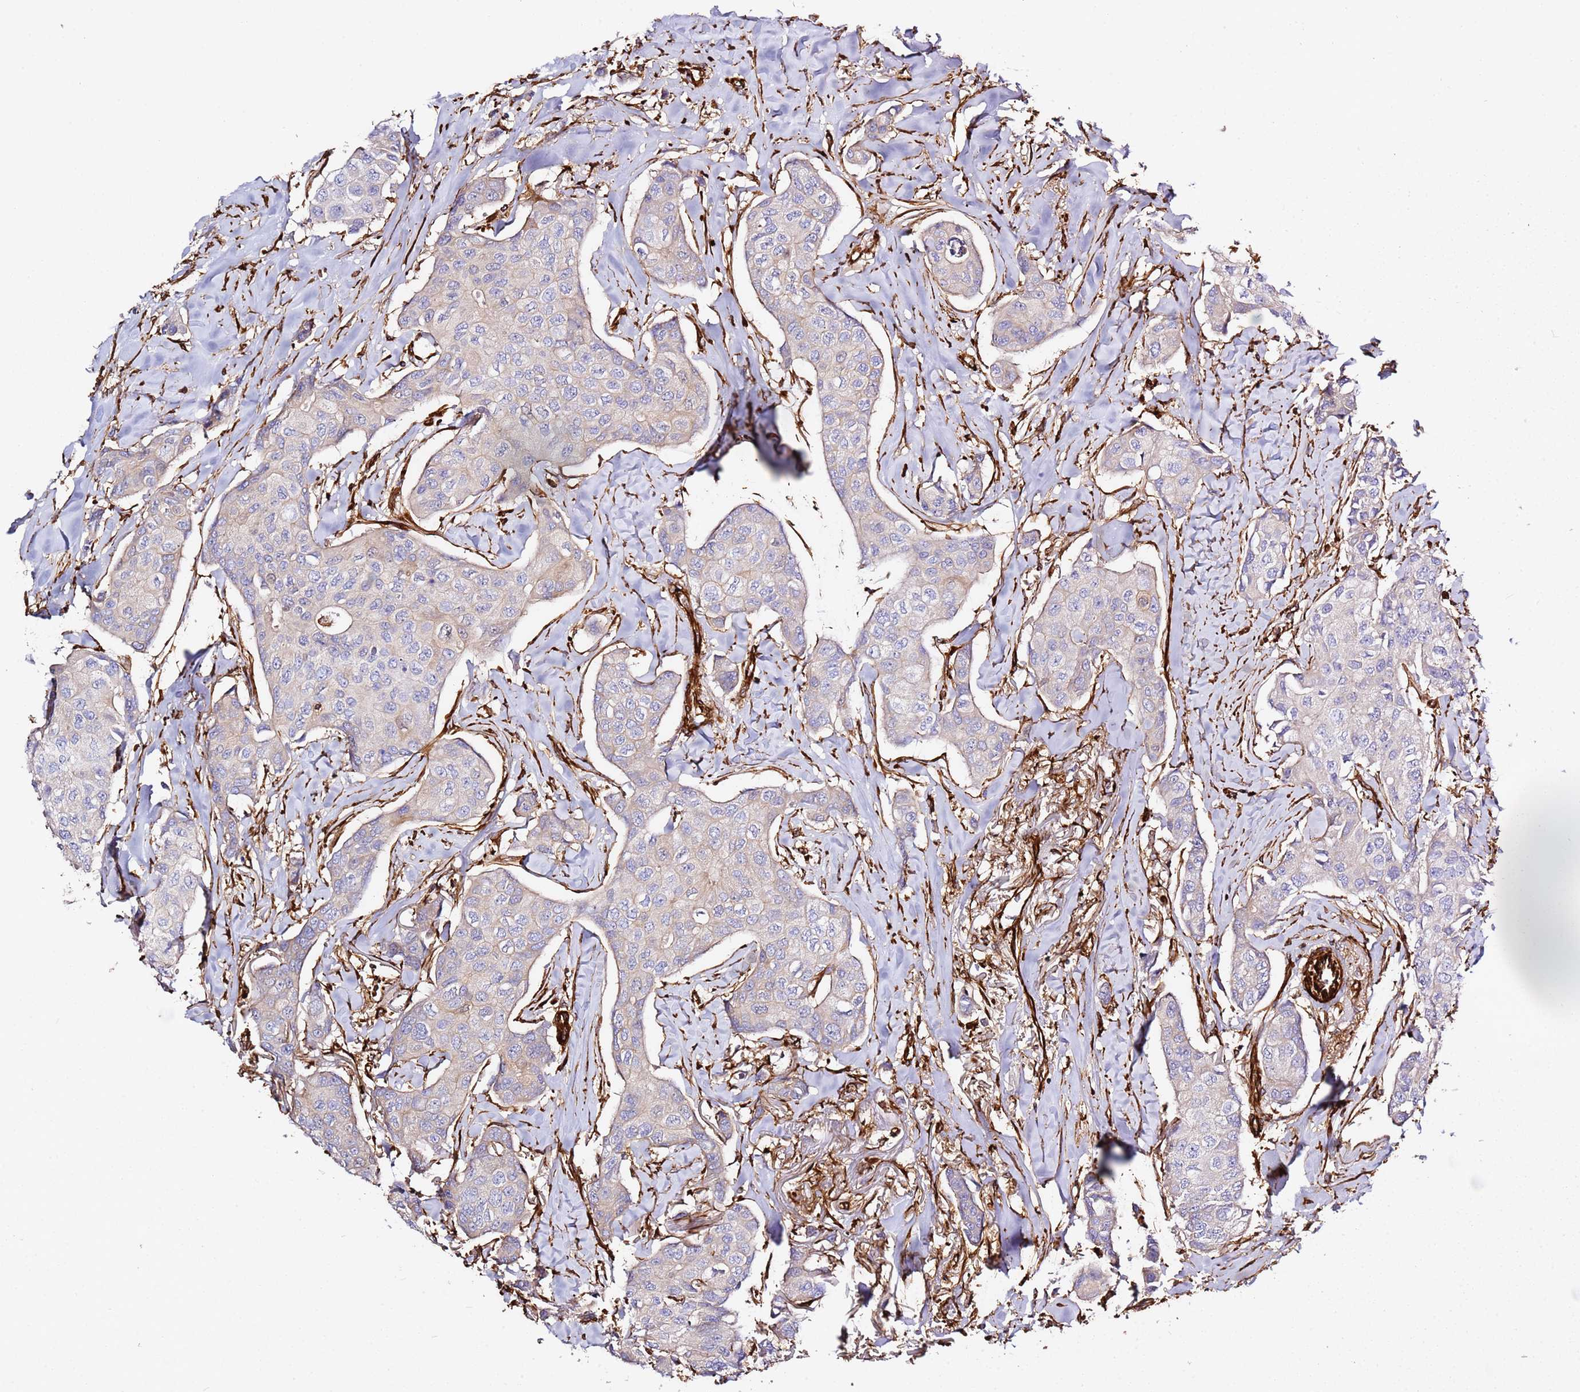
{"staining": {"intensity": "negative", "quantity": "none", "location": "none"}, "tissue": "breast cancer", "cell_type": "Tumor cells", "image_type": "cancer", "snomed": [{"axis": "morphology", "description": "Duct carcinoma"}, {"axis": "topography", "description": "Breast"}], "caption": "Immunohistochemistry (IHC) image of intraductal carcinoma (breast) stained for a protein (brown), which shows no positivity in tumor cells.", "gene": "MRGPRE", "patient": {"sex": "female", "age": 80}}